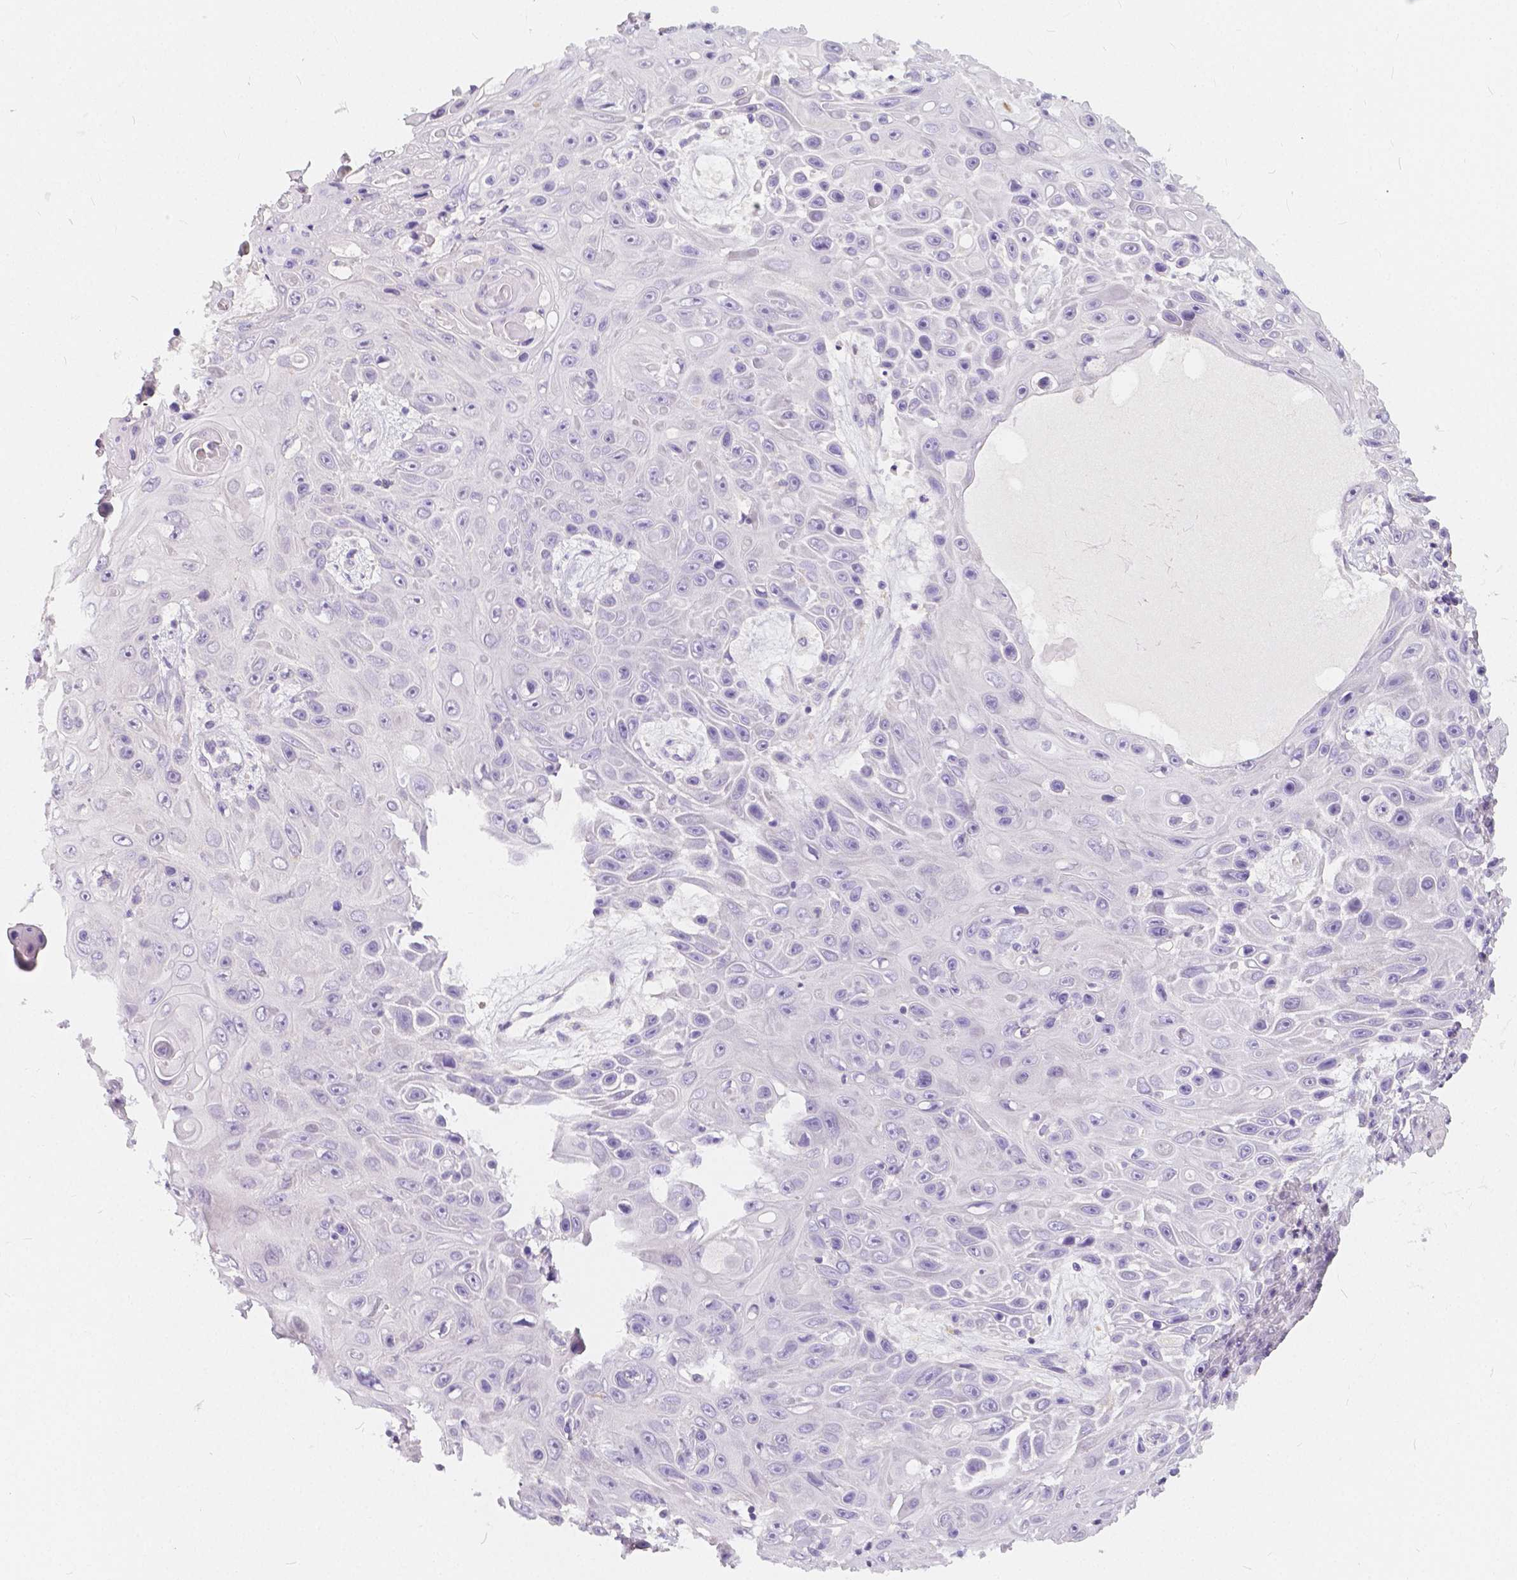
{"staining": {"intensity": "negative", "quantity": "none", "location": "none"}, "tissue": "skin cancer", "cell_type": "Tumor cells", "image_type": "cancer", "snomed": [{"axis": "morphology", "description": "Squamous cell carcinoma, NOS"}, {"axis": "topography", "description": "Skin"}], "caption": "Tumor cells show no significant protein expression in squamous cell carcinoma (skin).", "gene": "RNF186", "patient": {"sex": "male", "age": 82}}